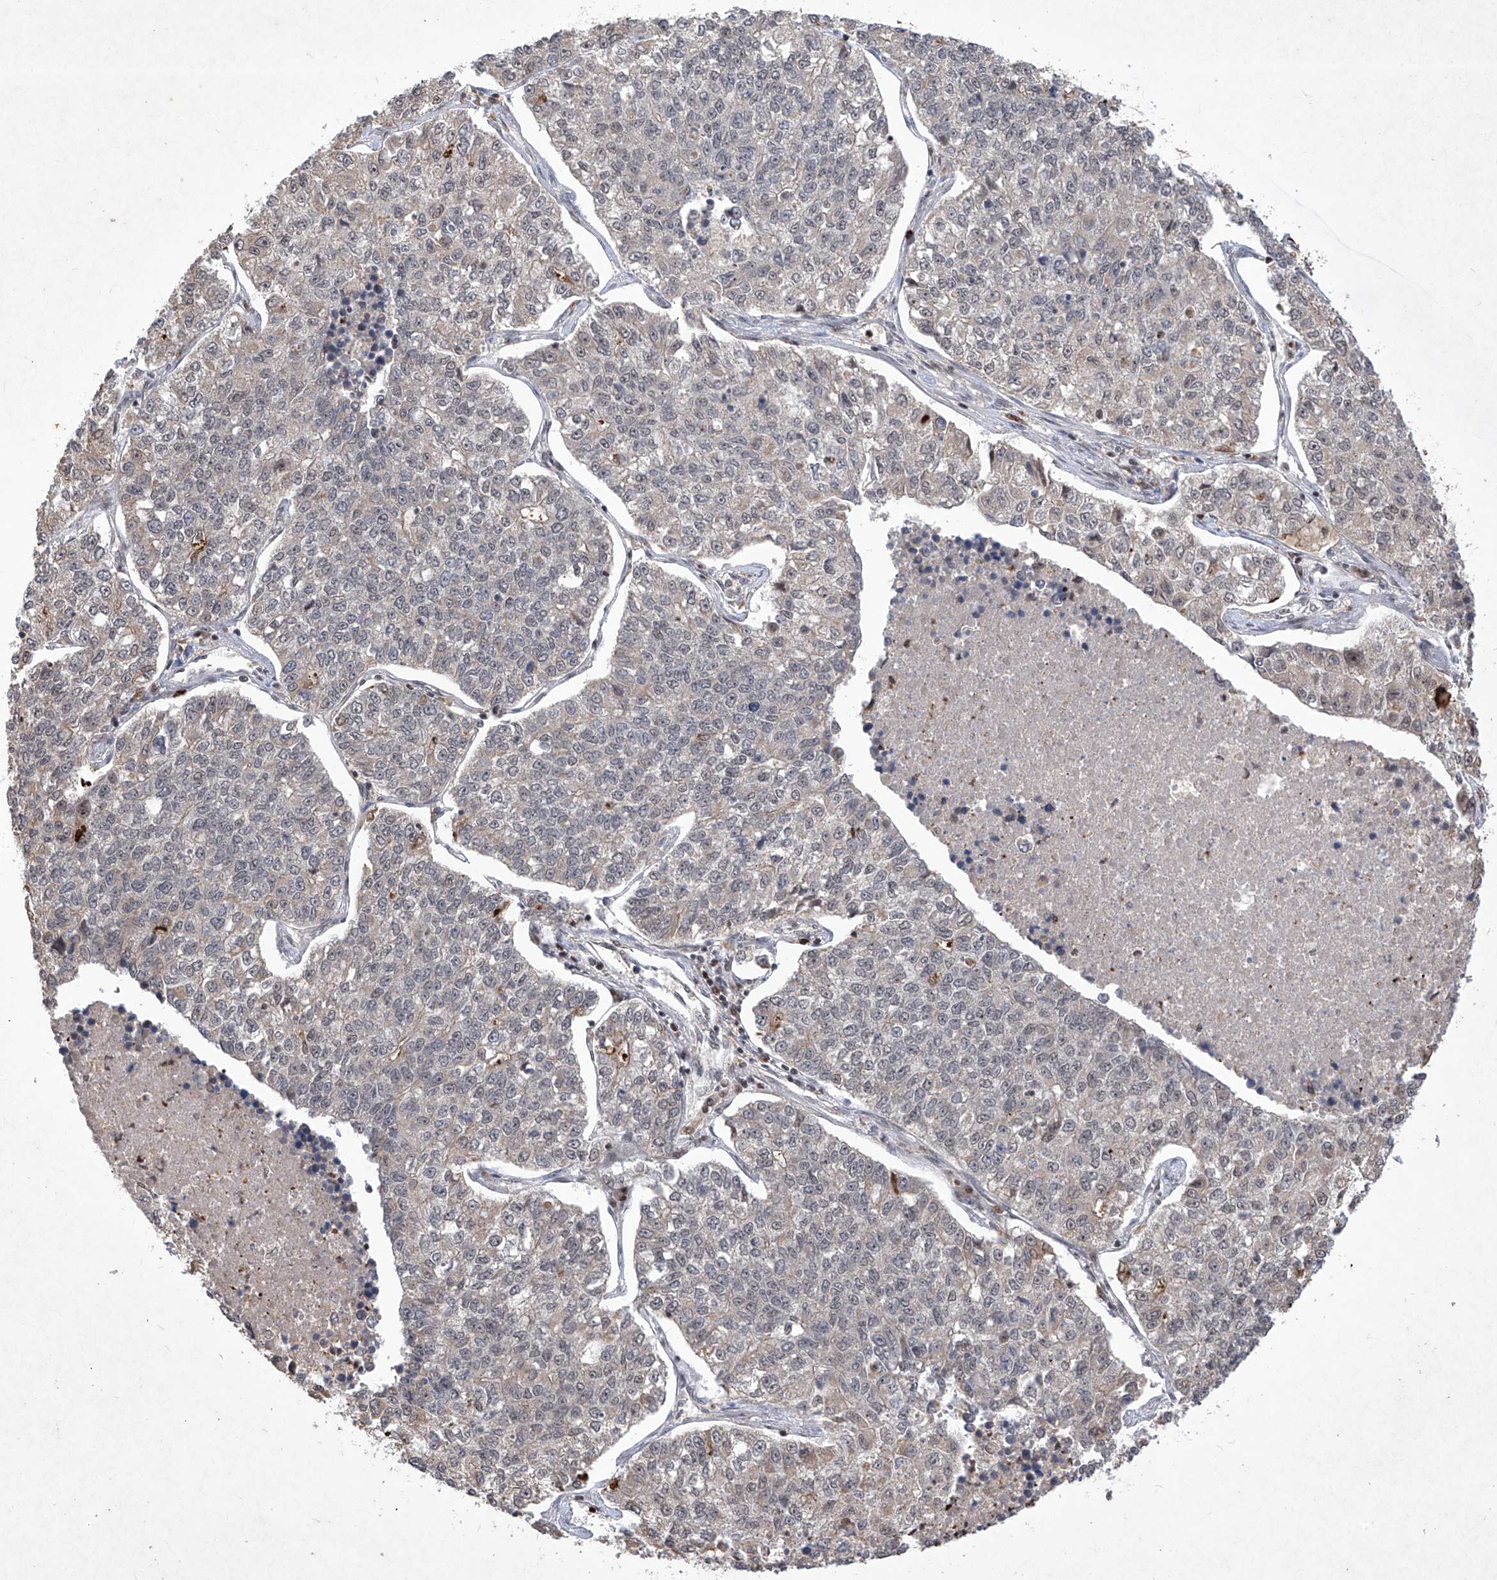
{"staining": {"intensity": "weak", "quantity": "<25%", "location": "nuclear"}, "tissue": "lung cancer", "cell_type": "Tumor cells", "image_type": "cancer", "snomed": [{"axis": "morphology", "description": "Adenocarcinoma, NOS"}, {"axis": "topography", "description": "Lung"}], "caption": "Tumor cells show no significant protein staining in lung cancer (adenocarcinoma).", "gene": "IRF2", "patient": {"sex": "male", "age": 49}}